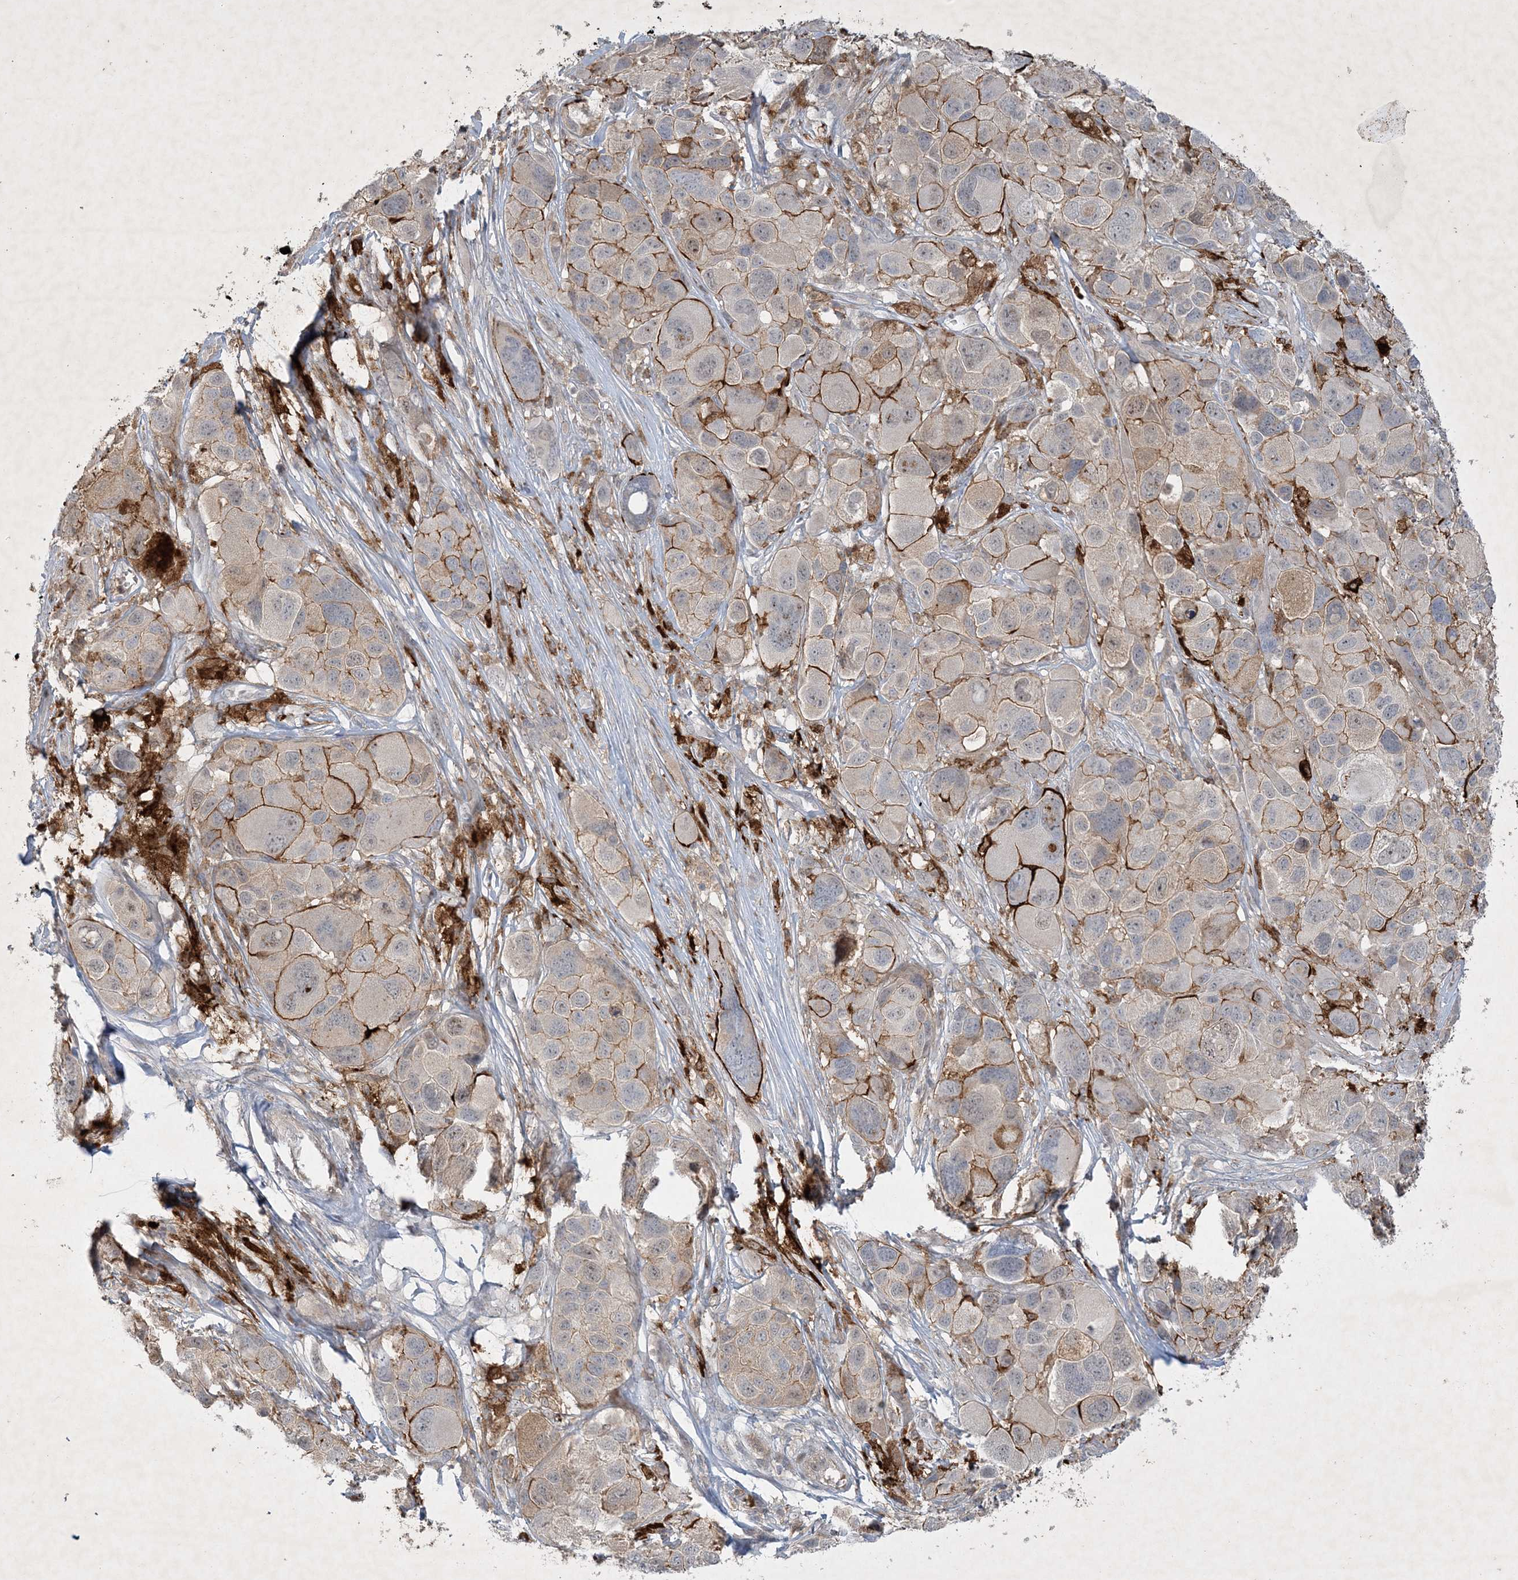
{"staining": {"intensity": "weak", "quantity": "25%-75%", "location": "nuclear"}, "tissue": "melanoma", "cell_type": "Tumor cells", "image_type": "cancer", "snomed": [{"axis": "morphology", "description": "Malignant melanoma, NOS"}, {"axis": "topography", "description": "Skin of trunk"}], "caption": "Malignant melanoma stained for a protein displays weak nuclear positivity in tumor cells.", "gene": "THG1L", "patient": {"sex": "male", "age": 71}}